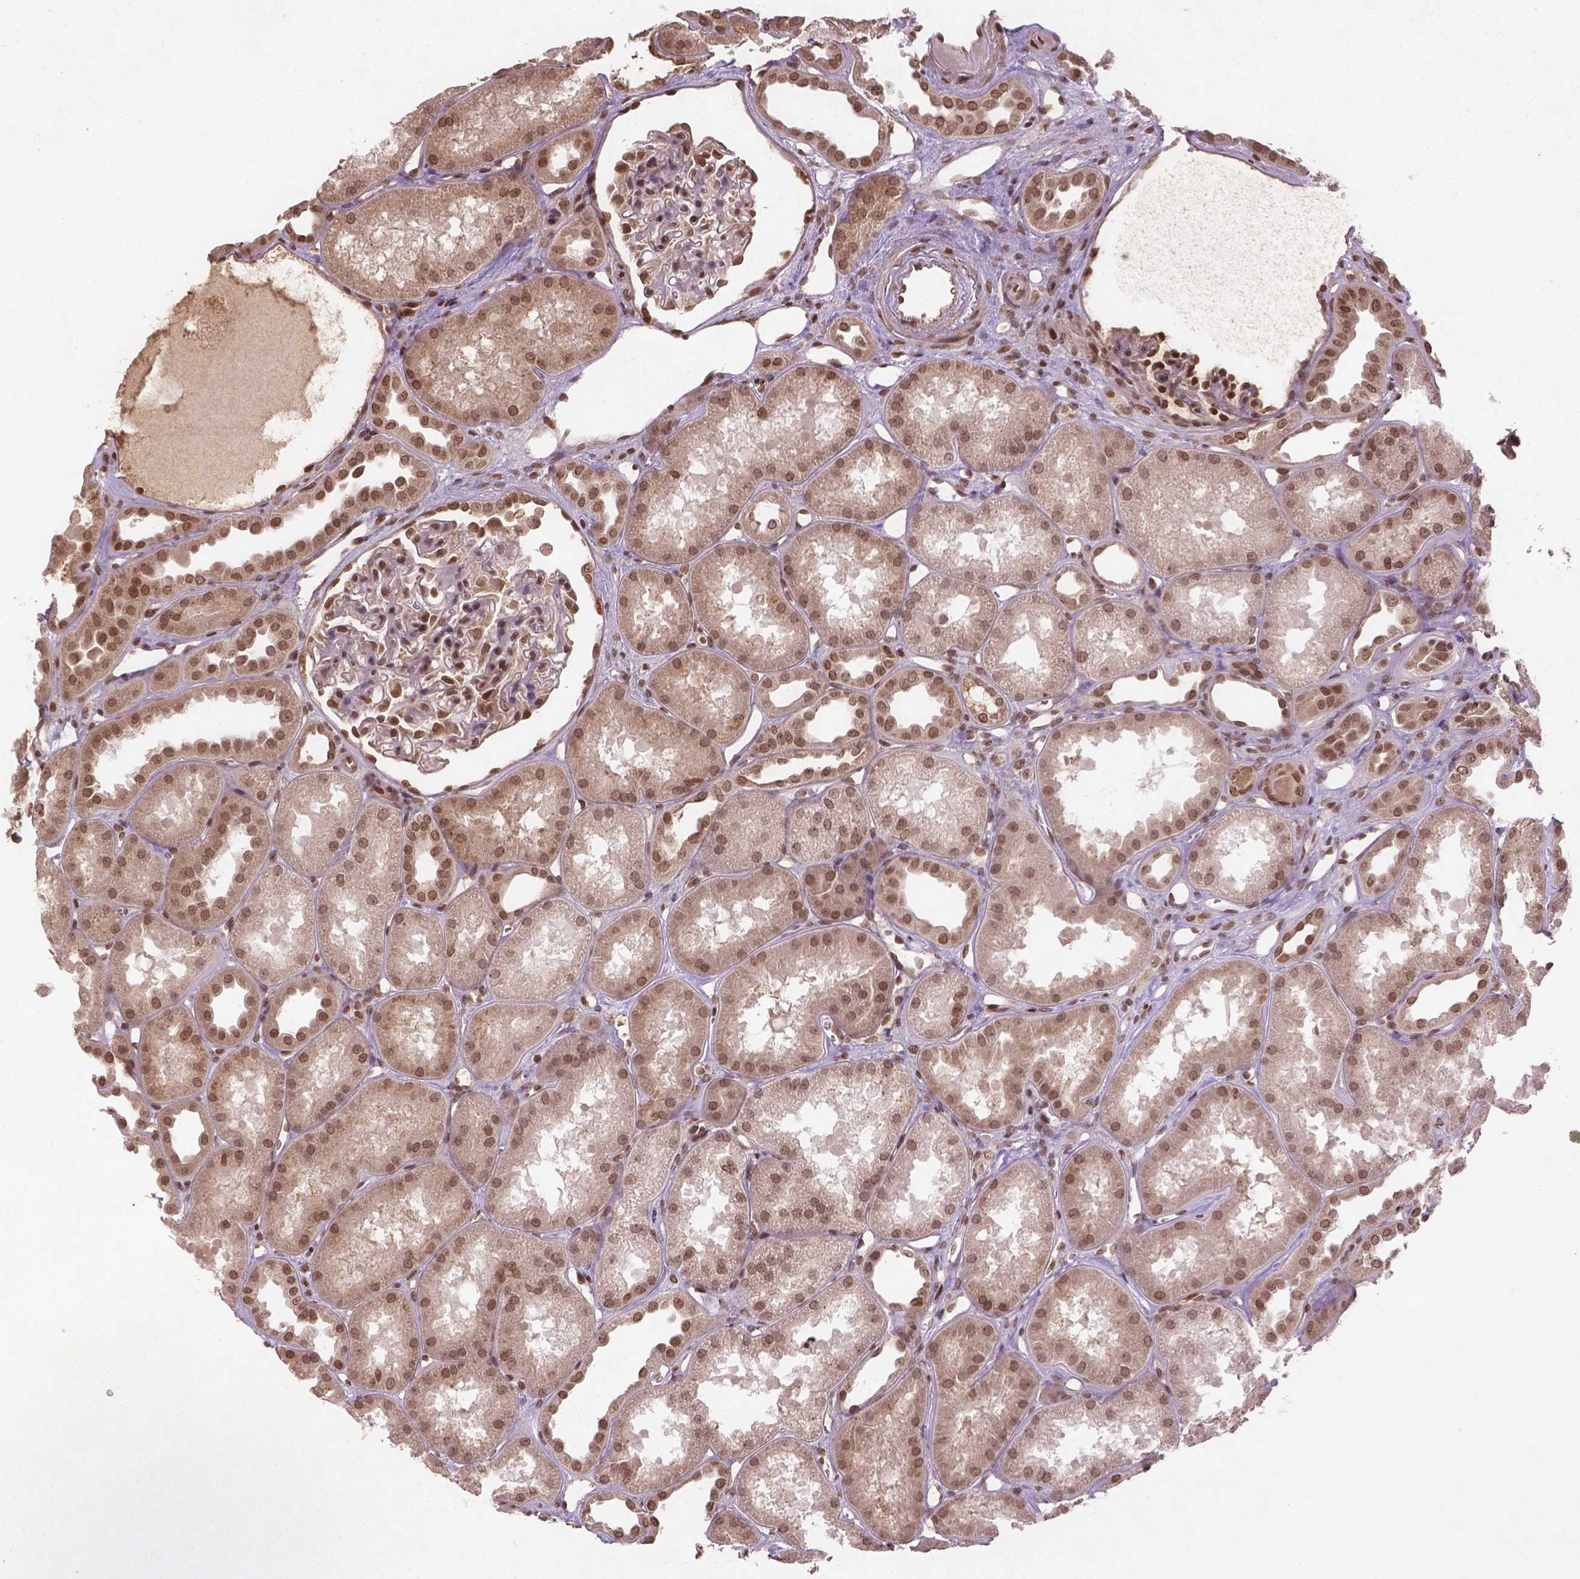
{"staining": {"intensity": "moderate", "quantity": ">75%", "location": "nuclear"}, "tissue": "kidney", "cell_type": "Cells in glomeruli", "image_type": "normal", "snomed": [{"axis": "morphology", "description": "Normal tissue, NOS"}, {"axis": "topography", "description": "Kidney"}], "caption": "Immunohistochemical staining of normal kidney exhibits medium levels of moderate nuclear staining in approximately >75% of cells in glomeruli. The staining was performed using DAB (3,3'-diaminobenzidine) to visualize the protein expression in brown, while the nuclei were stained in blue with hematoxylin (Magnification: 20x).", "gene": "BANF1", "patient": {"sex": "male", "age": 61}}